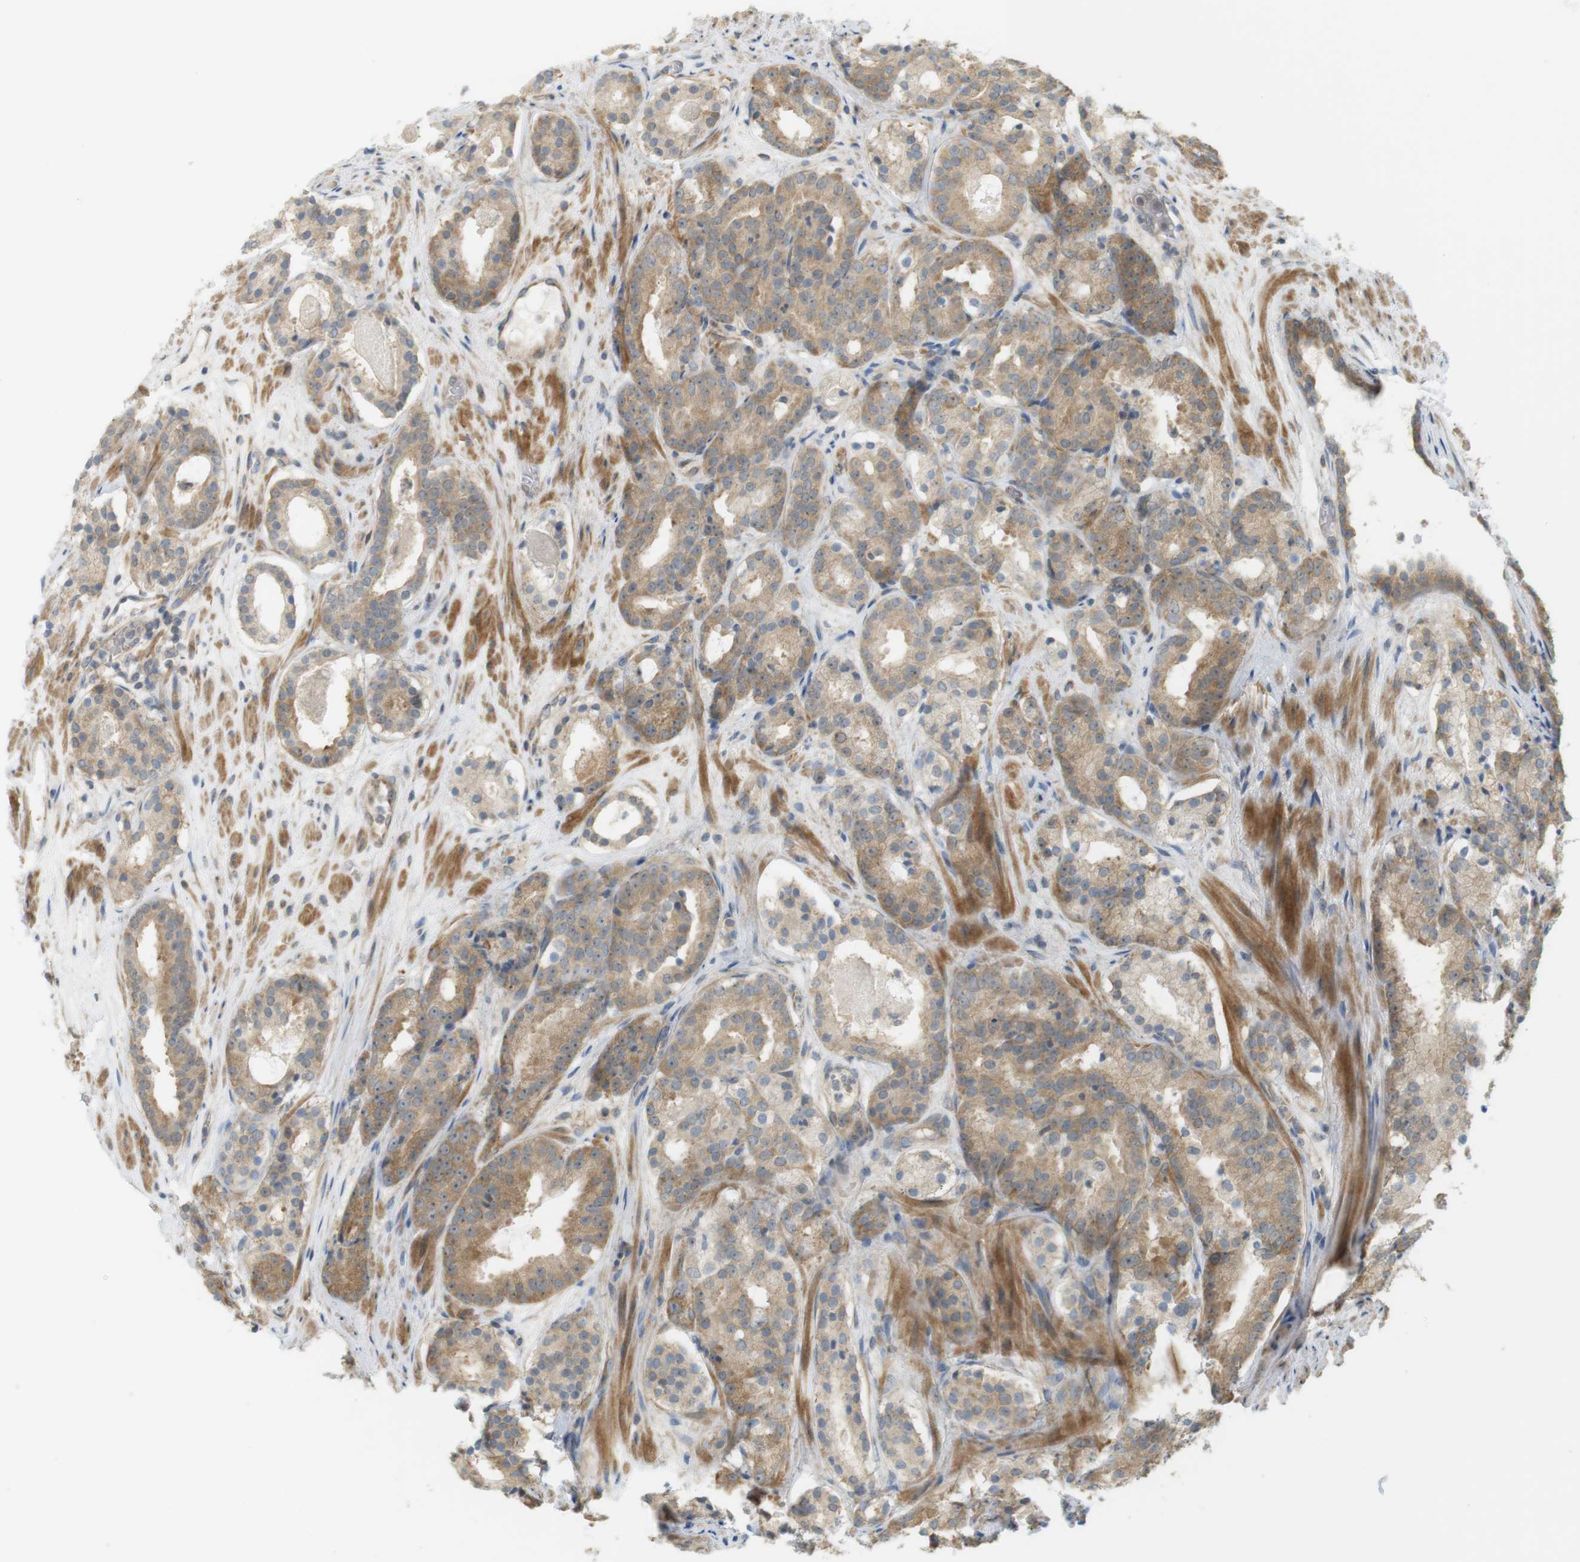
{"staining": {"intensity": "moderate", "quantity": ">75%", "location": "cytoplasmic/membranous"}, "tissue": "prostate cancer", "cell_type": "Tumor cells", "image_type": "cancer", "snomed": [{"axis": "morphology", "description": "Adenocarcinoma, Low grade"}, {"axis": "topography", "description": "Prostate"}], "caption": "The photomicrograph reveals a brown stain indicating the presence of a protein in the cytoplasmic/membranous of tumor cells in prostate low-grade adenocarcinoma.", "gene": "PA2G4", "patient": {"sex": "male", "age": 69}}